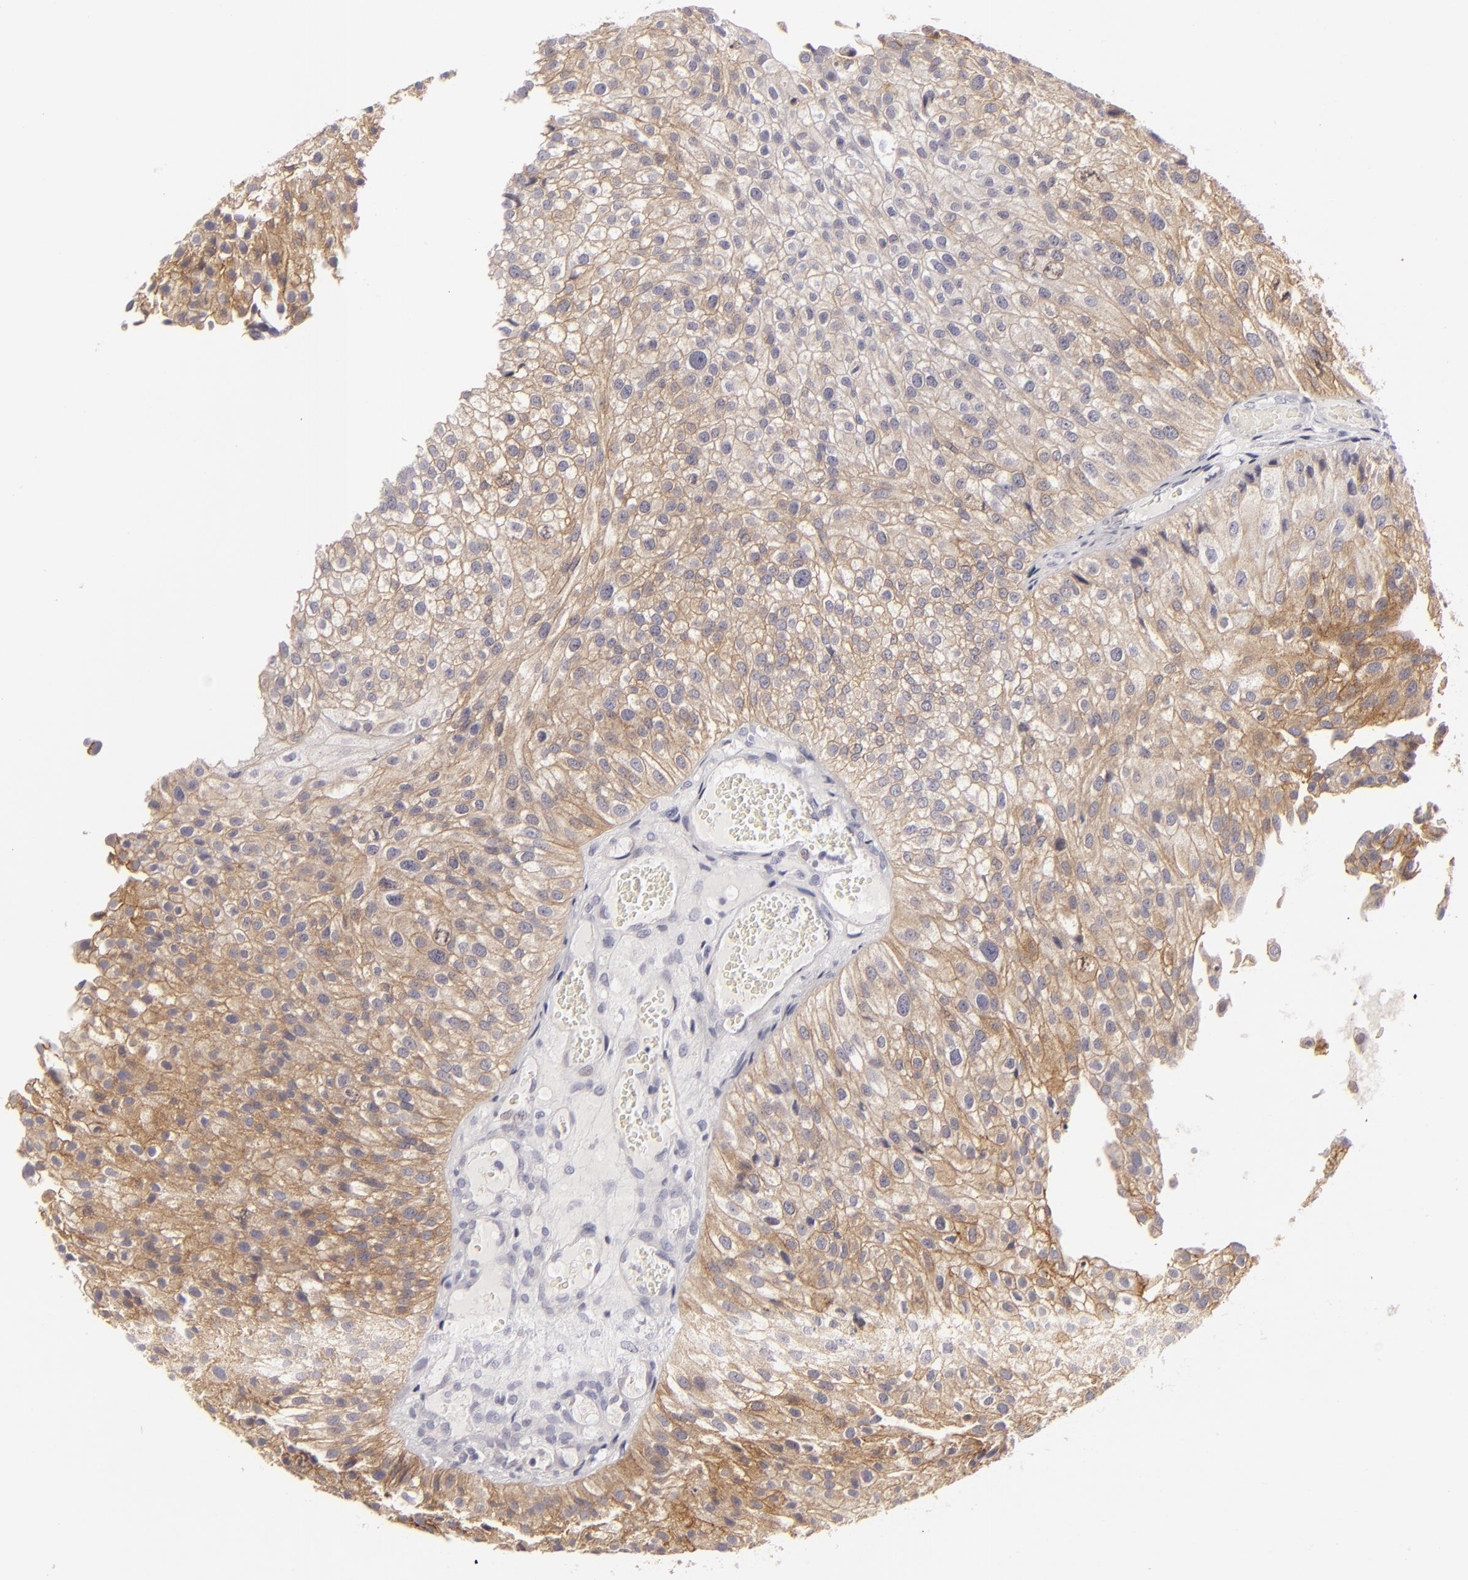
{"staining": {"intensity": "moderate", "quantity": ">75%", "location": "cytoplasmic/membranous"}, "tissue": "urothelial cancer", "cell_type": "Tumor cells", "image_type": "cancer", "snomed": [{"axis": "morphology", "description": "Urothelial carcinoma, Low grade"}, {"axis": "topography", "description": "Urinary bladder"}], "caption": "This image shows urothelial cancer stained with immunohistochemistry to label a protein in brown. The cytoplasmic/membranous of tumor cells show moderate positivity for the protein. Nuclei are counter-stained blue.", "gene": "JUP", "patient": {"sex": "female", "age": 89}}